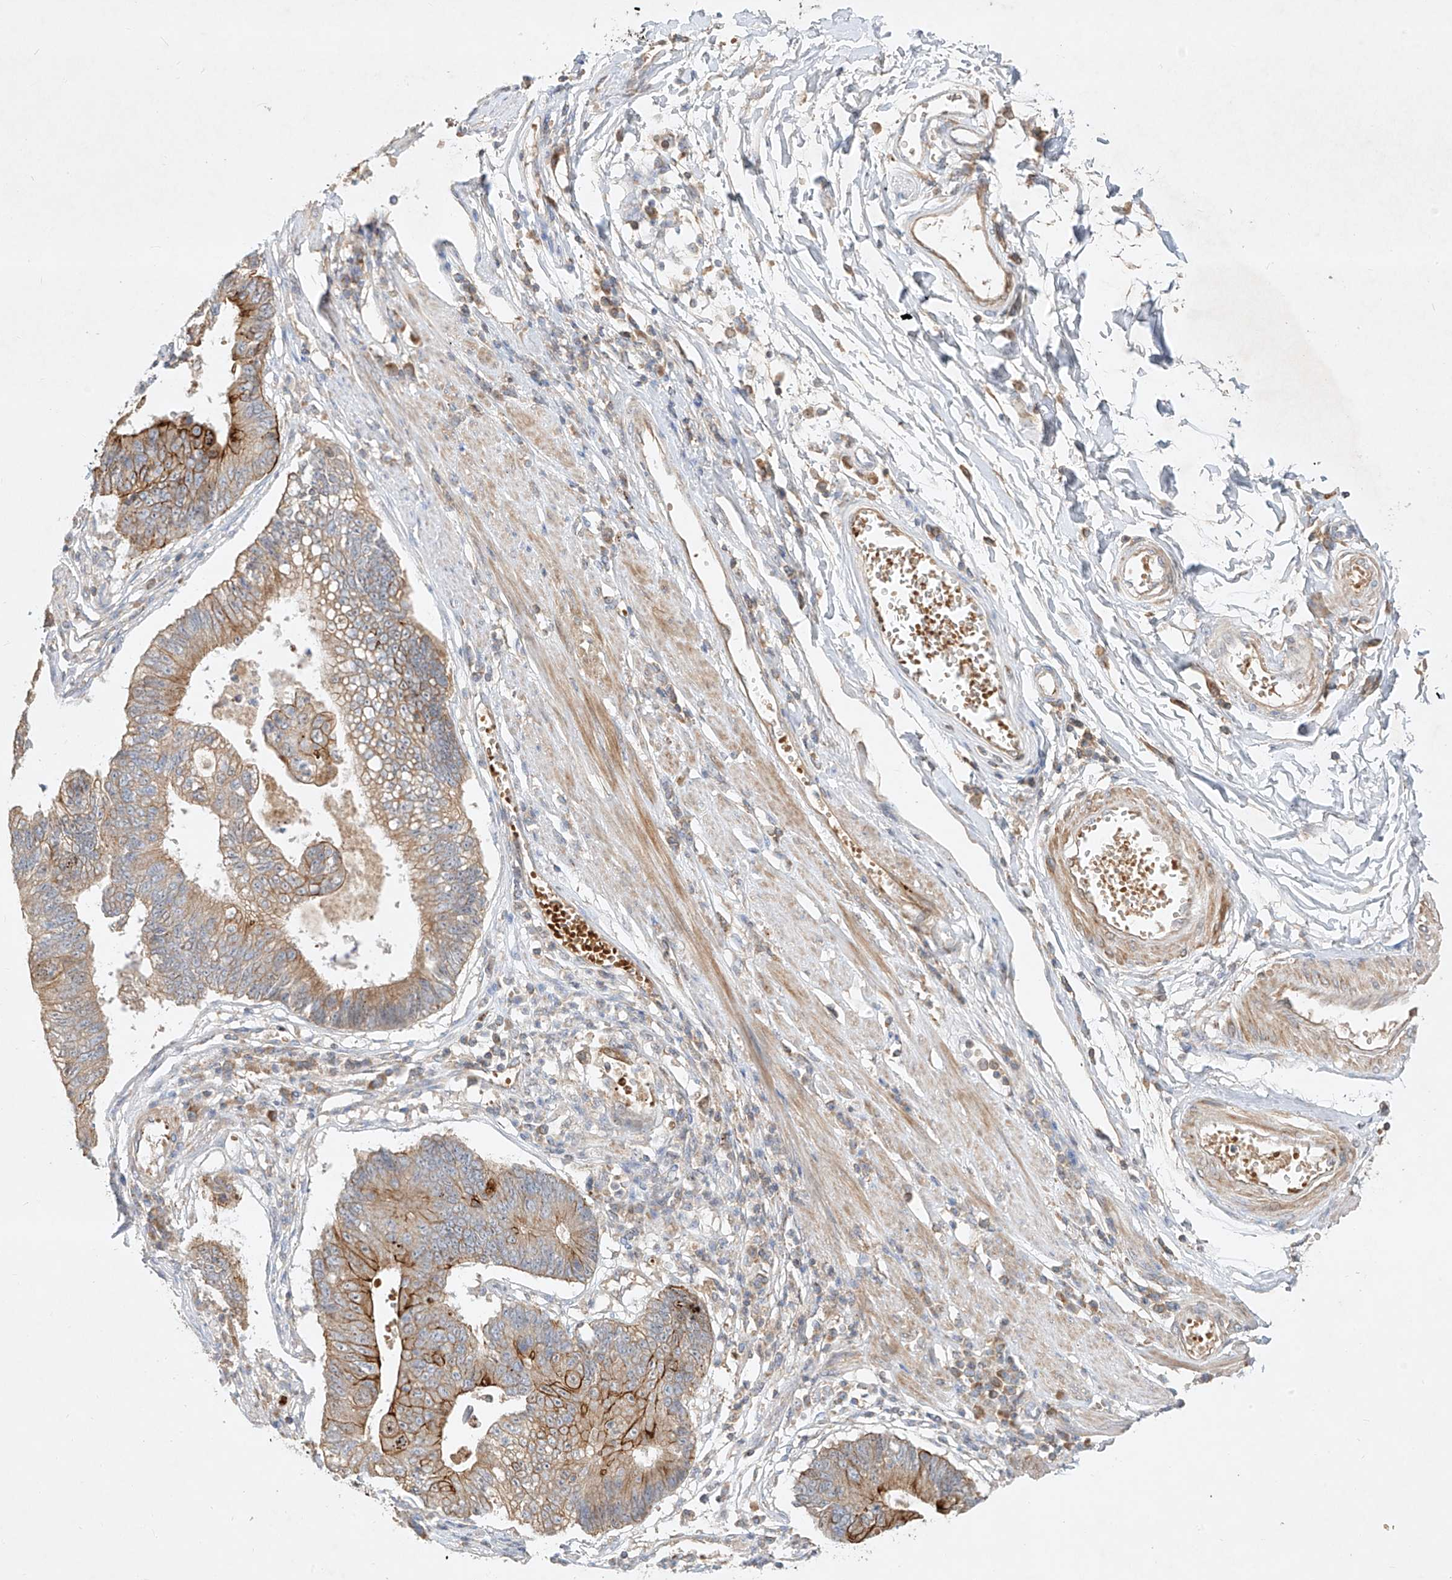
{"staining": {"intensity": "moderate", "quantity": "25%-75%", "location": "cytoplasmic/membranous"}, "tissue": "stomach cancer", "cell_type": "Tumor cells", "image_type": "cancer", "snomed": [{"axis": "morphology", "description": "Adenocarcinoma, NOS"}, {"axis": "topography", "description": "Stomach"}], "caption": "Human stomach cancer (adenocarcinoma) stained with a brown dye demonstrates moderate cytoplasmic/membranous positive positivity in about 25%-75% of tumor cells.", "gene": "KPNA7", "patient": {"sex": "male", "age": 59}}